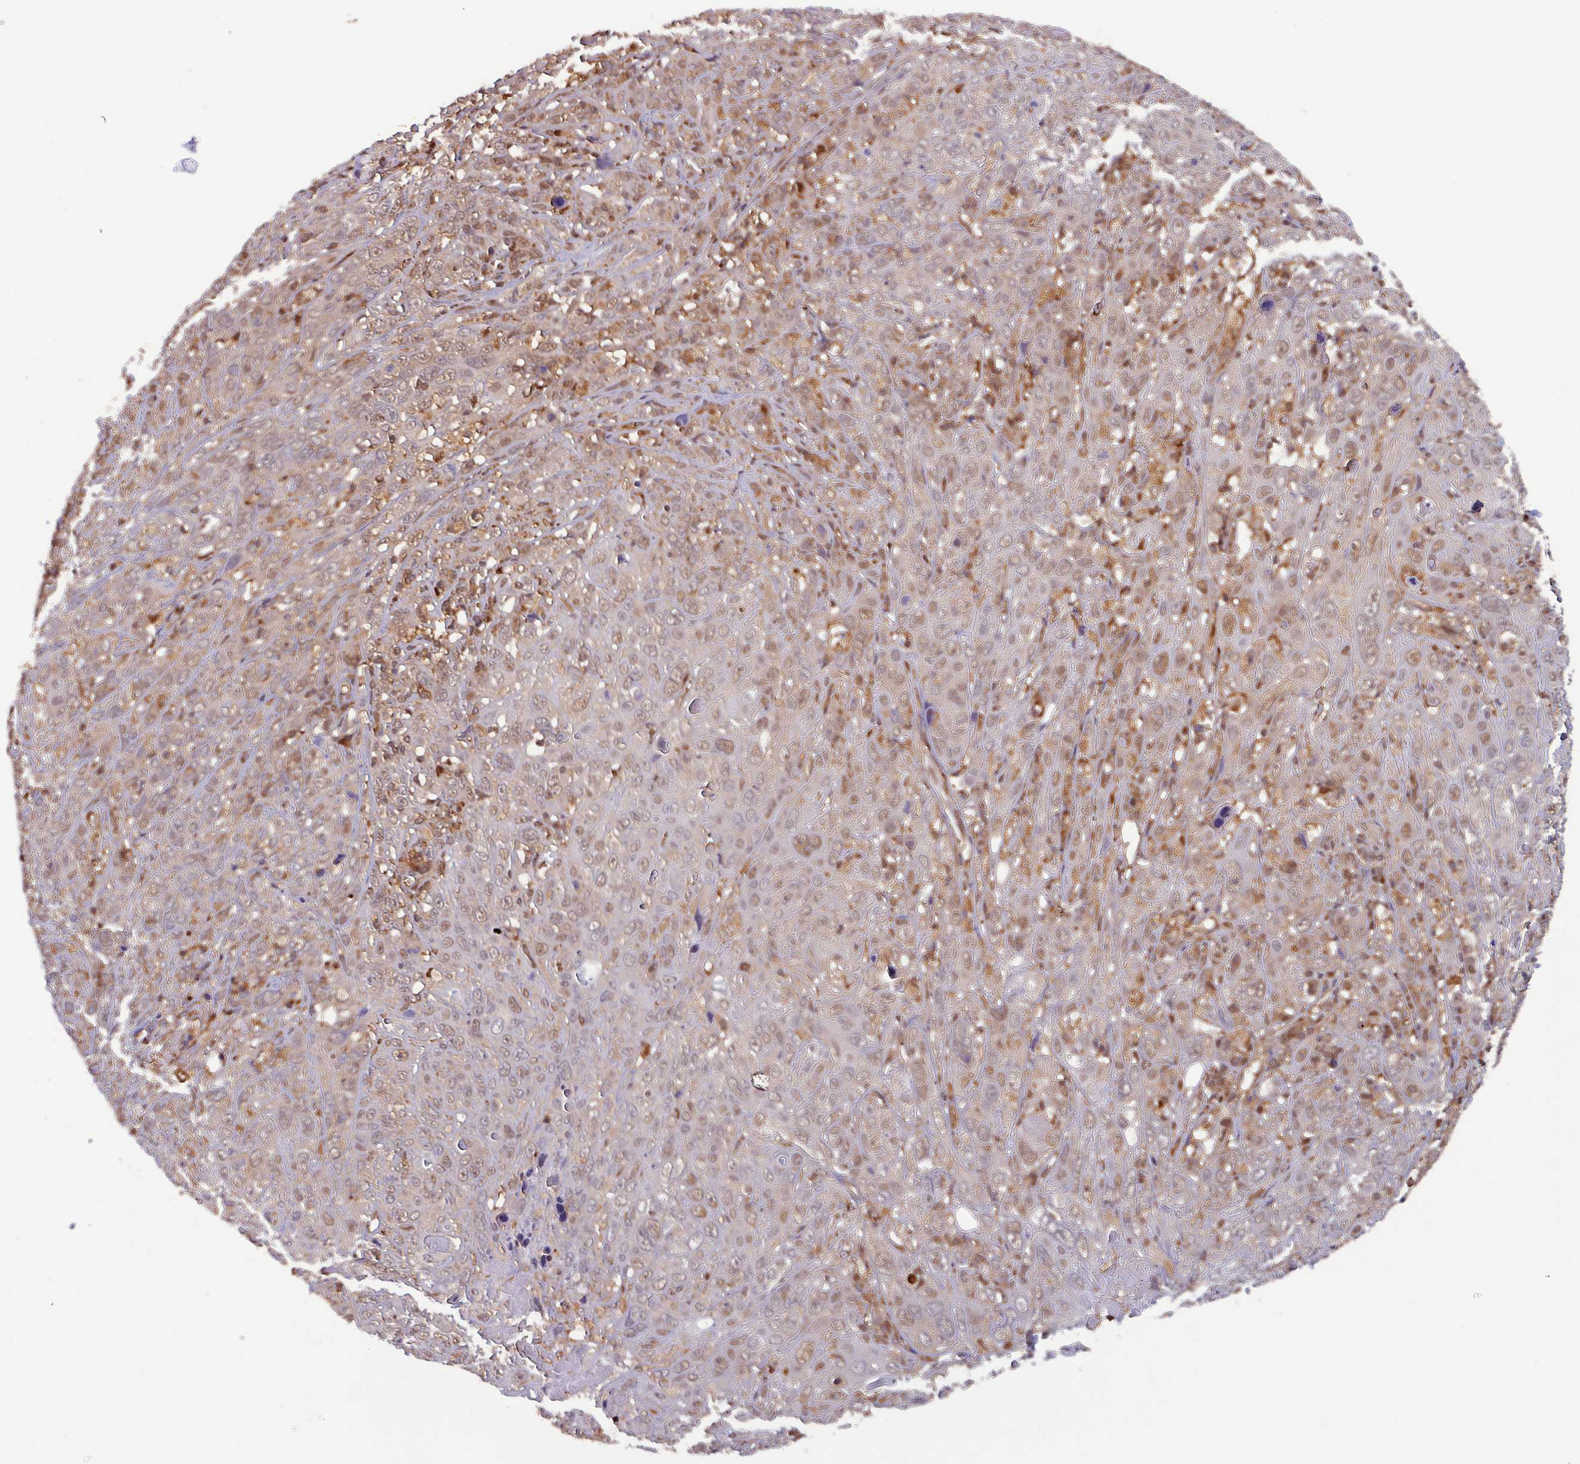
{"staining": {"intensity": "weak", "quantity": ">75%", "location": "cytoplasmic/membranous,nuclear"}, "tissue": "cervical cancer", "cell_type": "Tumor cells", "image_type": "cancer", "snomed": [{"axis": "morphology", "description": "Squamous cell carcinoma, NOS"}, {"axis": "topography", "description": "Cervix"}], "caption": "A high-resolution micrograph shows immunohistochemistry staining of cervical cancer, which displays weak cytoplasmic/membranous and nuclear staining in approximately >75% of tumor cells.", "gene": "PSMB8", "patient": {"sex": "female", "age": 46}}